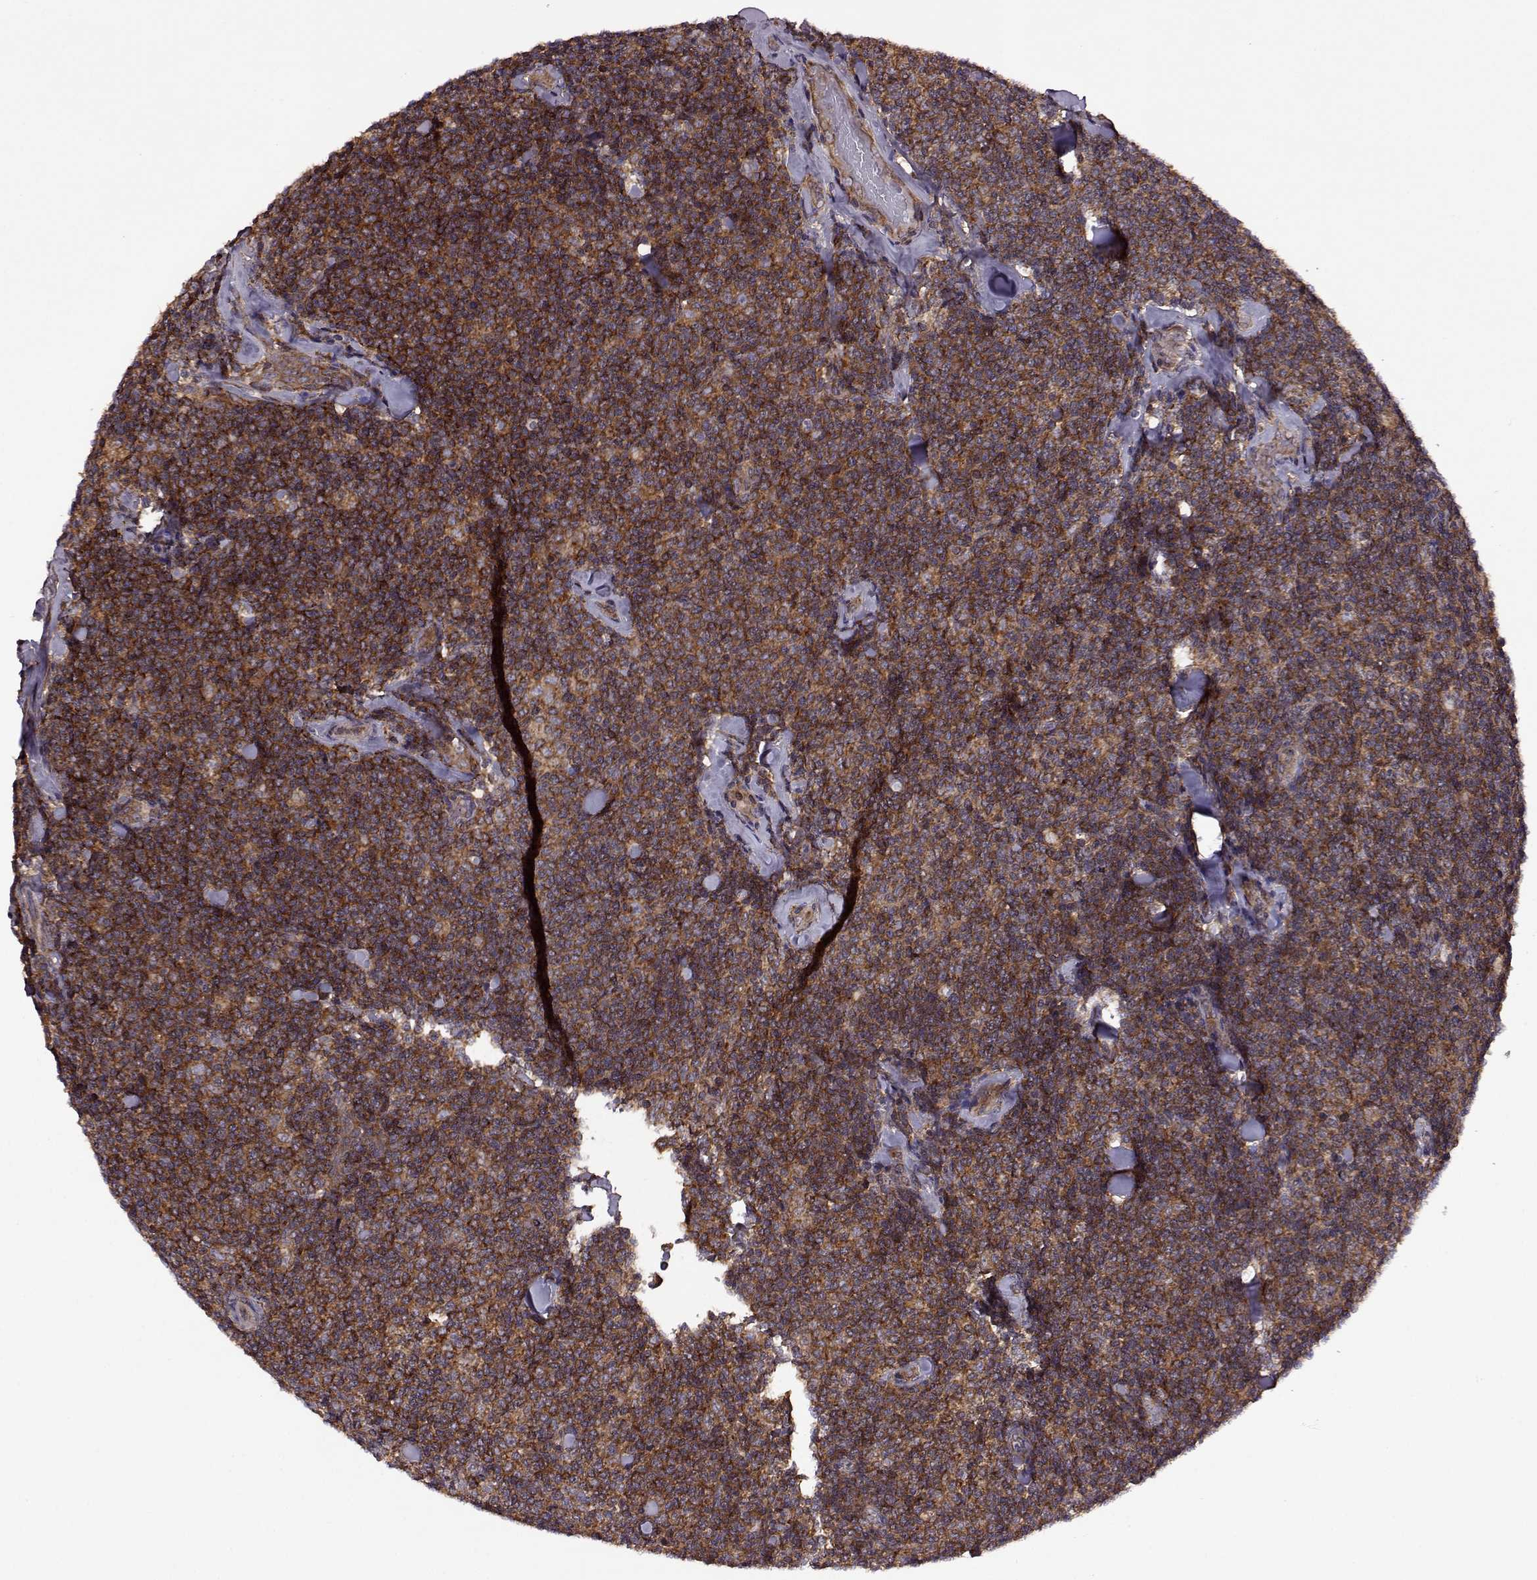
{"staining": {"intensity": "strong", "quantity": ">75%", "location": "cytoplasmic/membranous"}, "tissue": "lymphoma", "cell_type": "Tumor cells", "image_type": "cancer", "snomed": [{"axis": "morphology", "description": "Malignant lymphoma, non-Hodgkin's type, Low grade"}, {"axis": "topography", "description": "Lymph node"}], "caption": "Malignant lymphoma, non-Hodgkin's type (low-grade) was stained to show a protein in brown. There is high levels of strong cytoplasmic/membranous expression in about >75% of tumor cells. (DAB IHC, brown staining for protein, blue staining for nuclei).", "gene": "URI1", "patient": {"sex": "female", "age": 56}}